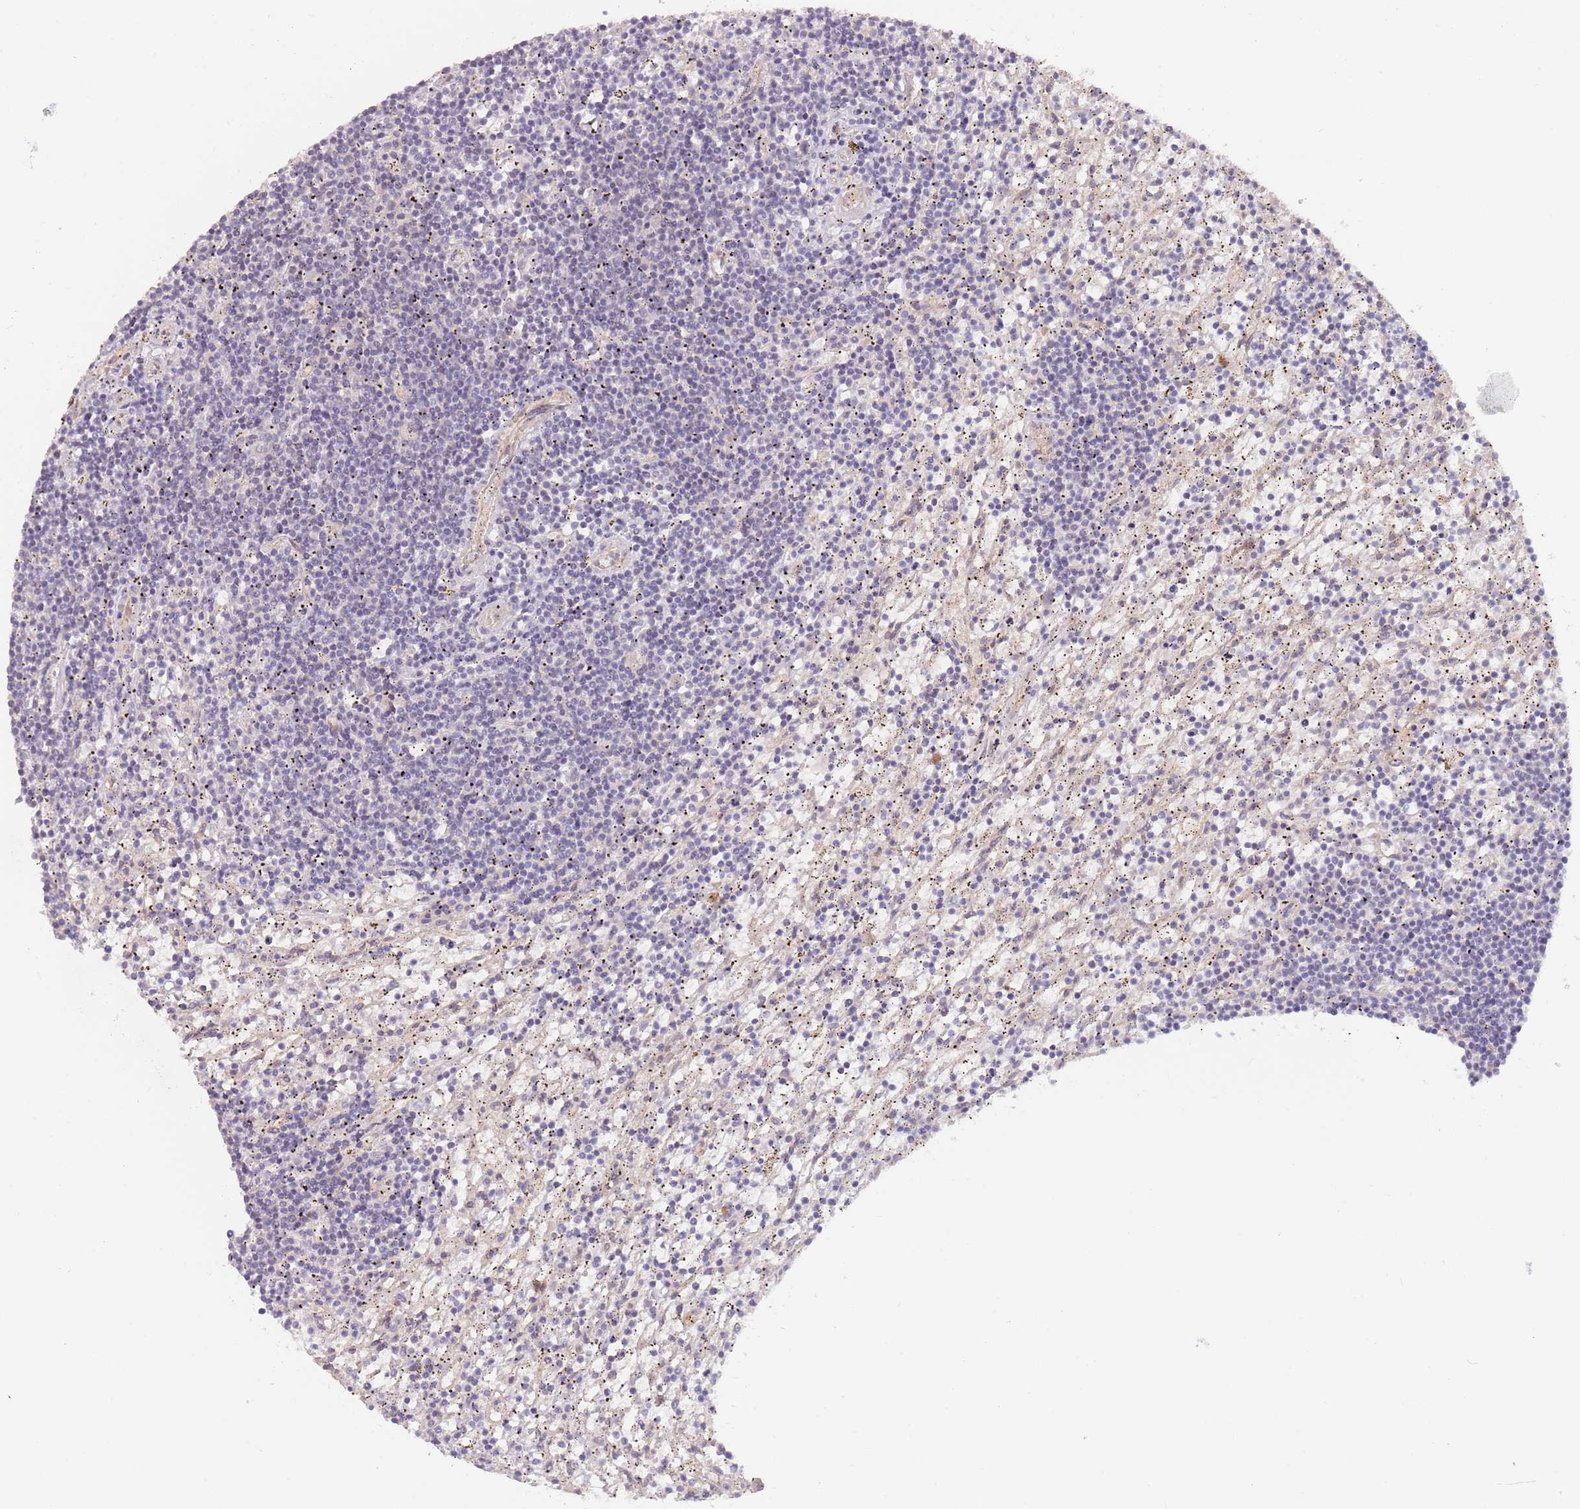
{"staining": {"intensity": "negative", "quantity": "none", "location": "none"}, "tissue": "lymphoma", "cell_type": "Tumor cells", "image_type": "cancer", "snomed": [{"axis": "morphology", "description": "Malignant lymphoma, non-Hodgkin's type, Low grade"}, {"axis": "topography", "description": "Spleen"}], "caption": "This image is of low-grade malignant lymphoma, non-Hodgkin's type stained with immunohistochemistry to label a protein in brown with the nuclei are counter-stained blue. There is no staining in tumor cells. (DAB (3,3'-diaminobenzidine) immunohistochemistry (IHC) visualized using brightfield microscopy, high magnification).", "gene": "SAV1", "patient": {"sex": "male", "age": 76}}